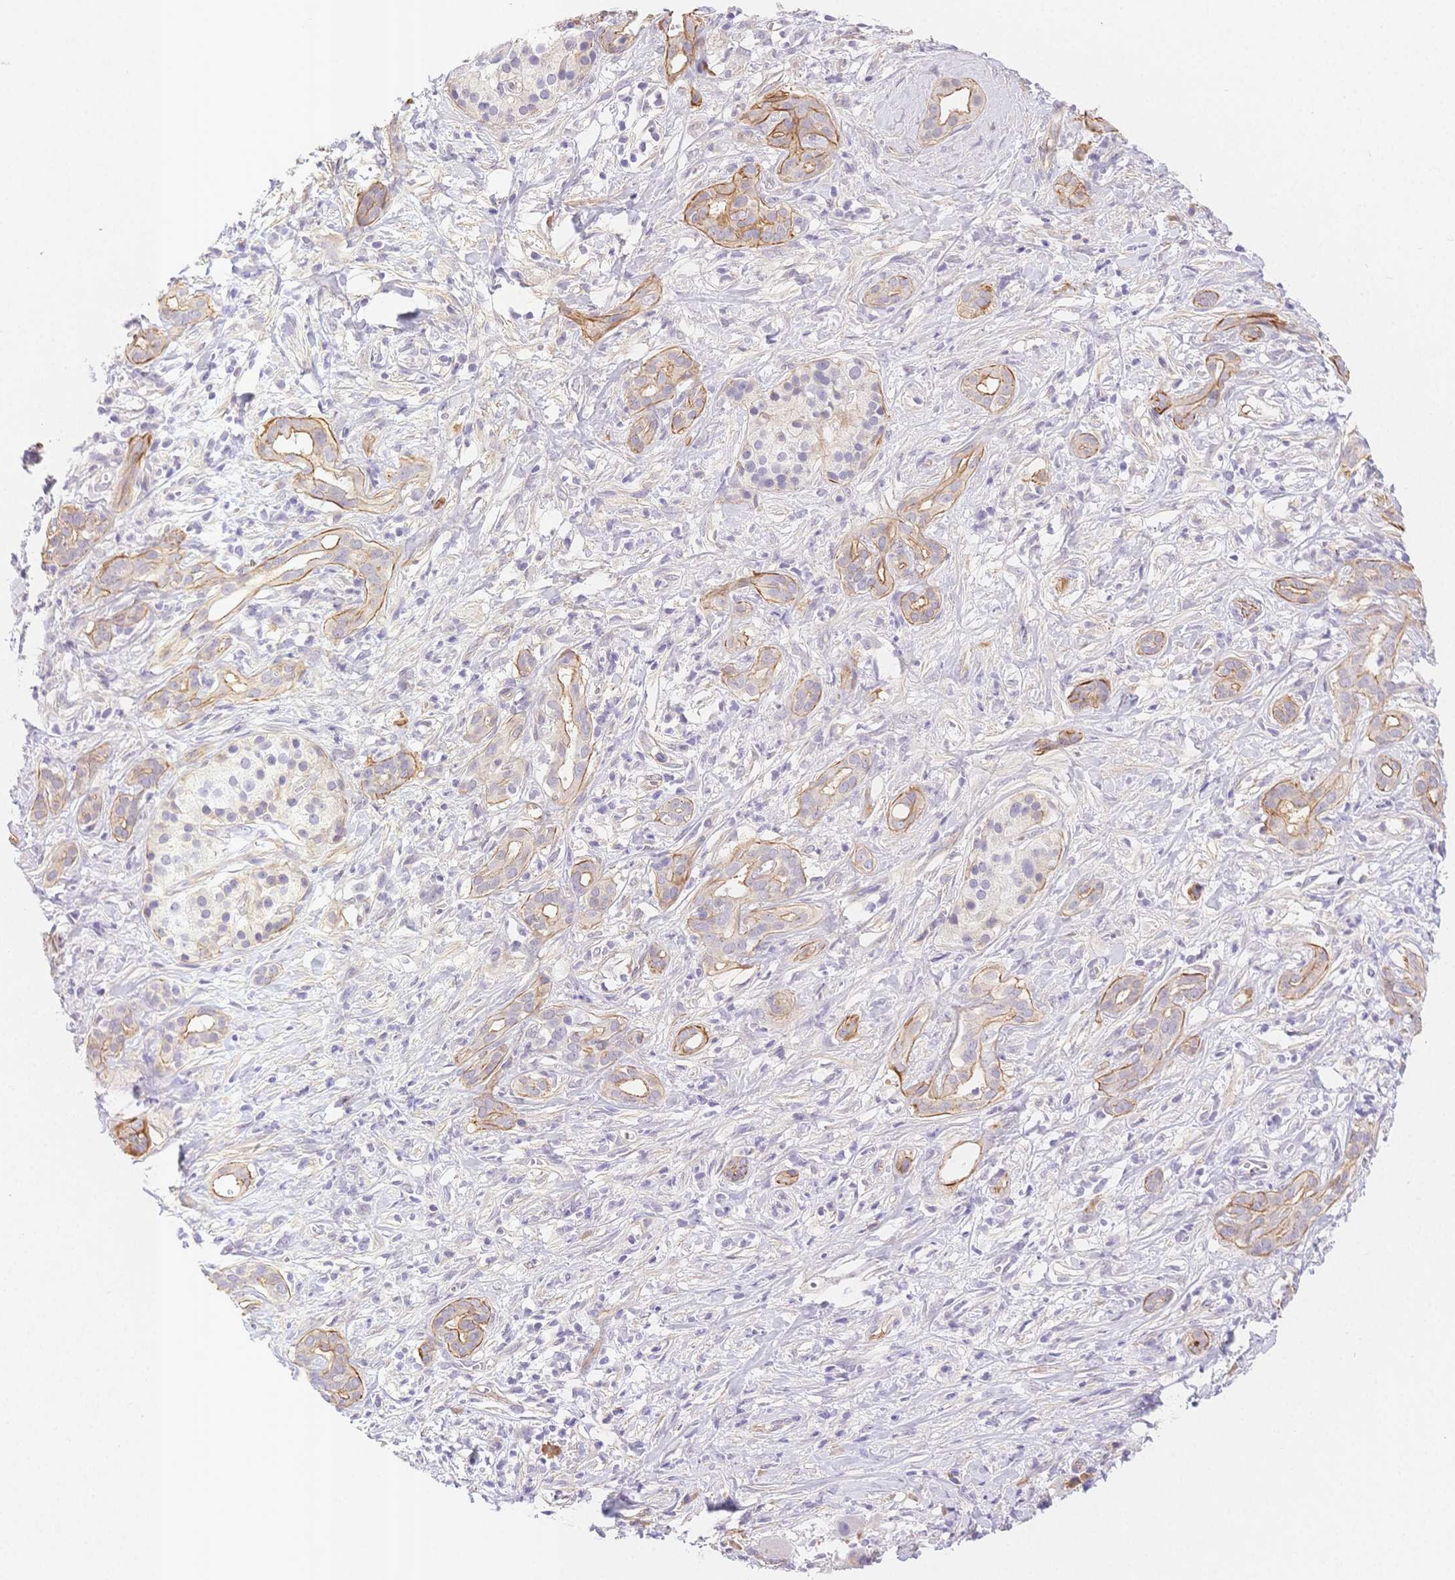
{"staining": {"intensity": "moderate", "quantity": "25%-75%", "location": "cytoplasmic/membranous"}, "tissue": "pancreatic cancer", "cell_type": "Tumor cells", "image_type": "cancer", "snomed": [{"axis": "morphology", "description": "Adenocarcinoma, NOS"}, {"axis": "topography", "description": "Pancreas"}], "caption": "DAB (3,3'-diaminobenzidine) immunohistochemical staining of human pancreatic adenocarcinoma demonstrates moderate cytoplasmic/membranous protein positivity in approximately 25%-75% of tumor cells.", "gene": "CSN1S1", "patient": {"sex": "male", "age": 61}}